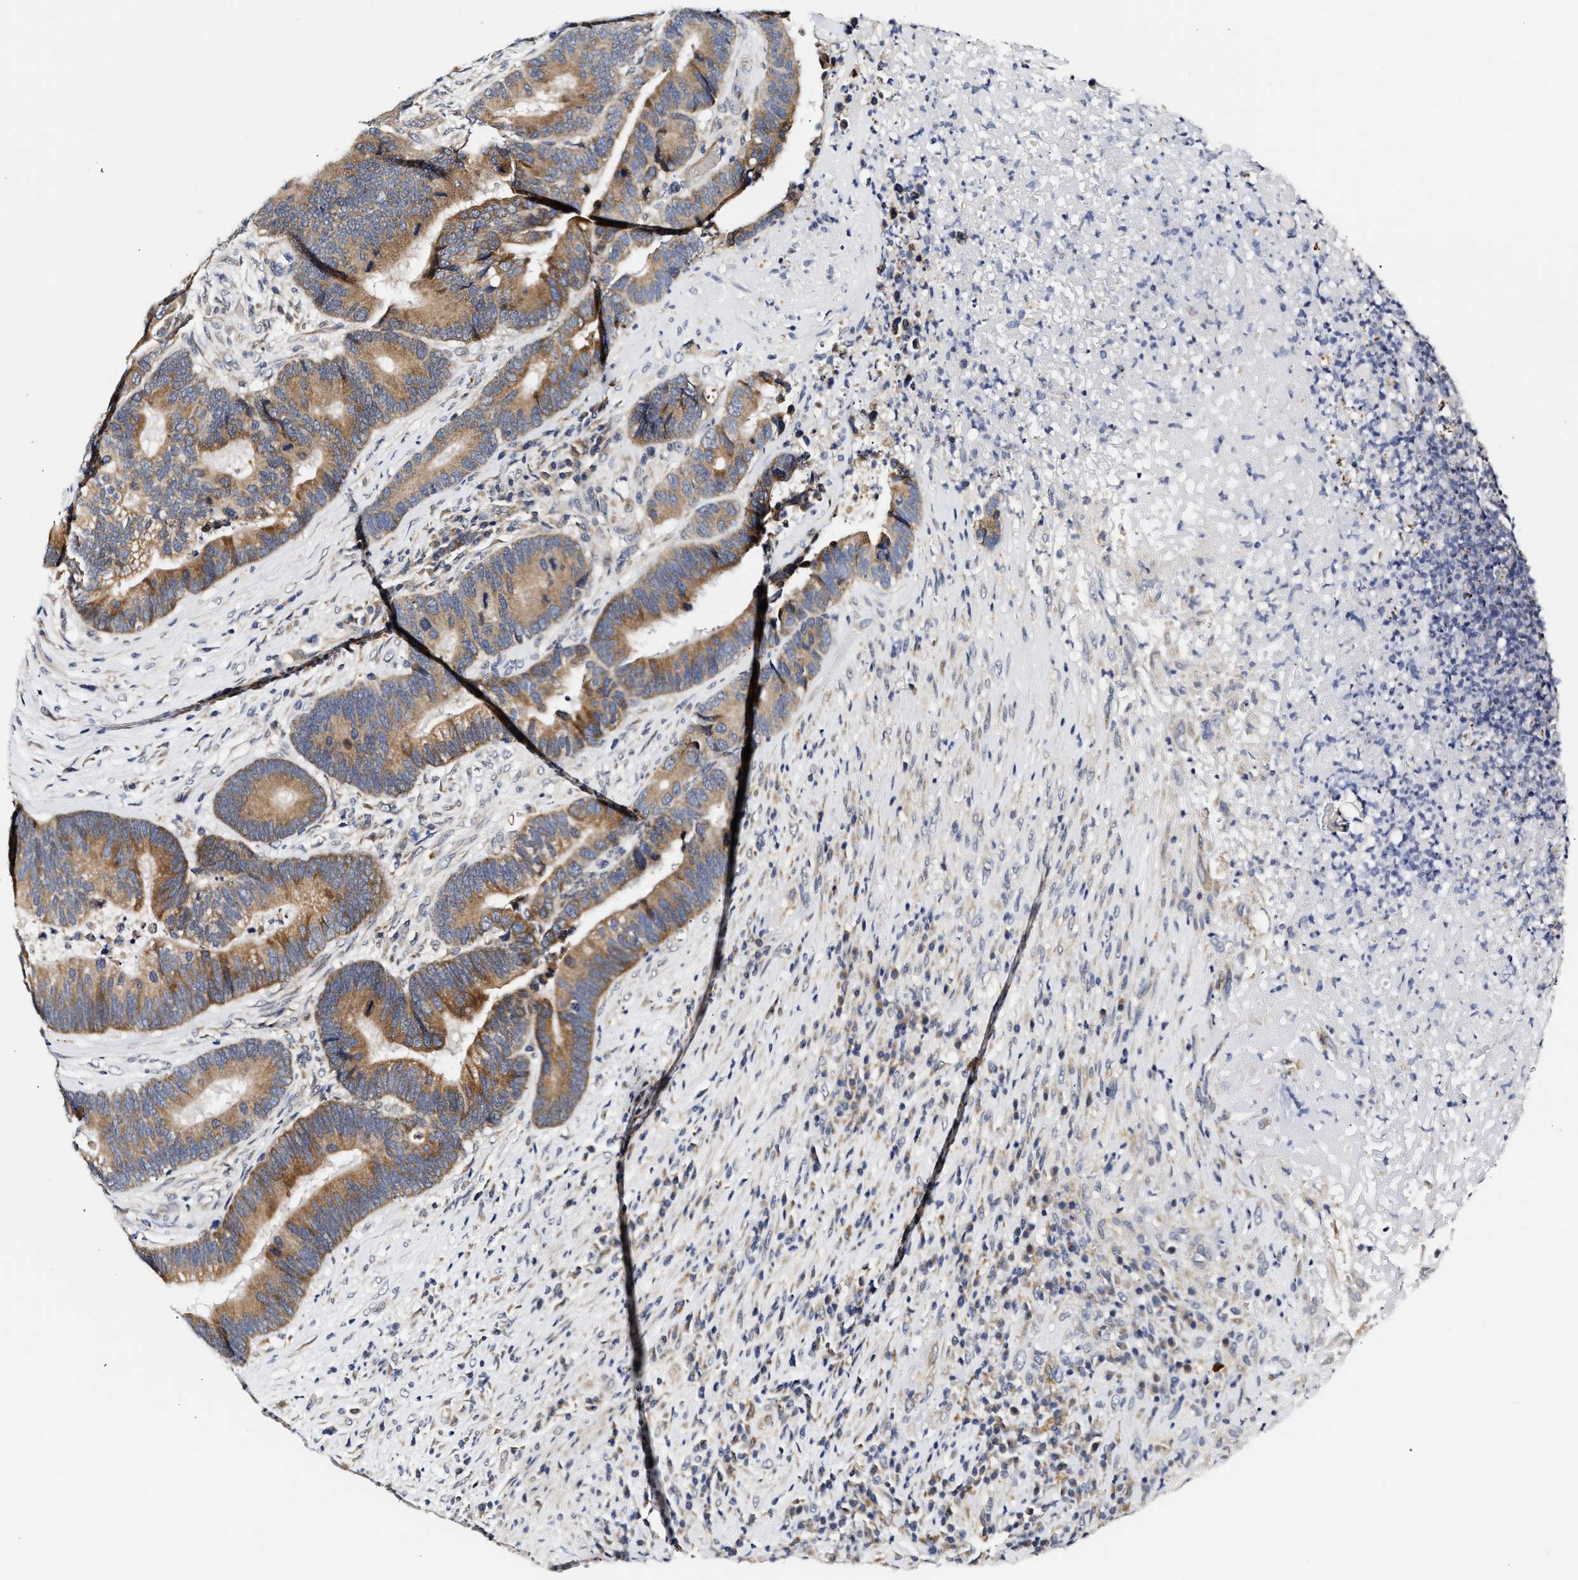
{"staining": {"intensity": "moderate", "quantity": ">75%", "location": "cytoplasmic/membranous"}, "tissue": "colorectal cancer", "cell_type": "Tumor cells", "image_type": "cancer", "snomed": [{"axis": "morphology", "description": "Adenocarcinoma, NOS"}, {"axis": "topography", "description": "Rectum"}], "caption": "This photomicrograph reveals IHC staining of human colorectal cancer (adenocarcinoma), with medium moderate cytoplasmic/membranous staining in approximately >75% of tumor cells.", "gene": "RINT1", "patient": {"sex": "female", "age": 89}}